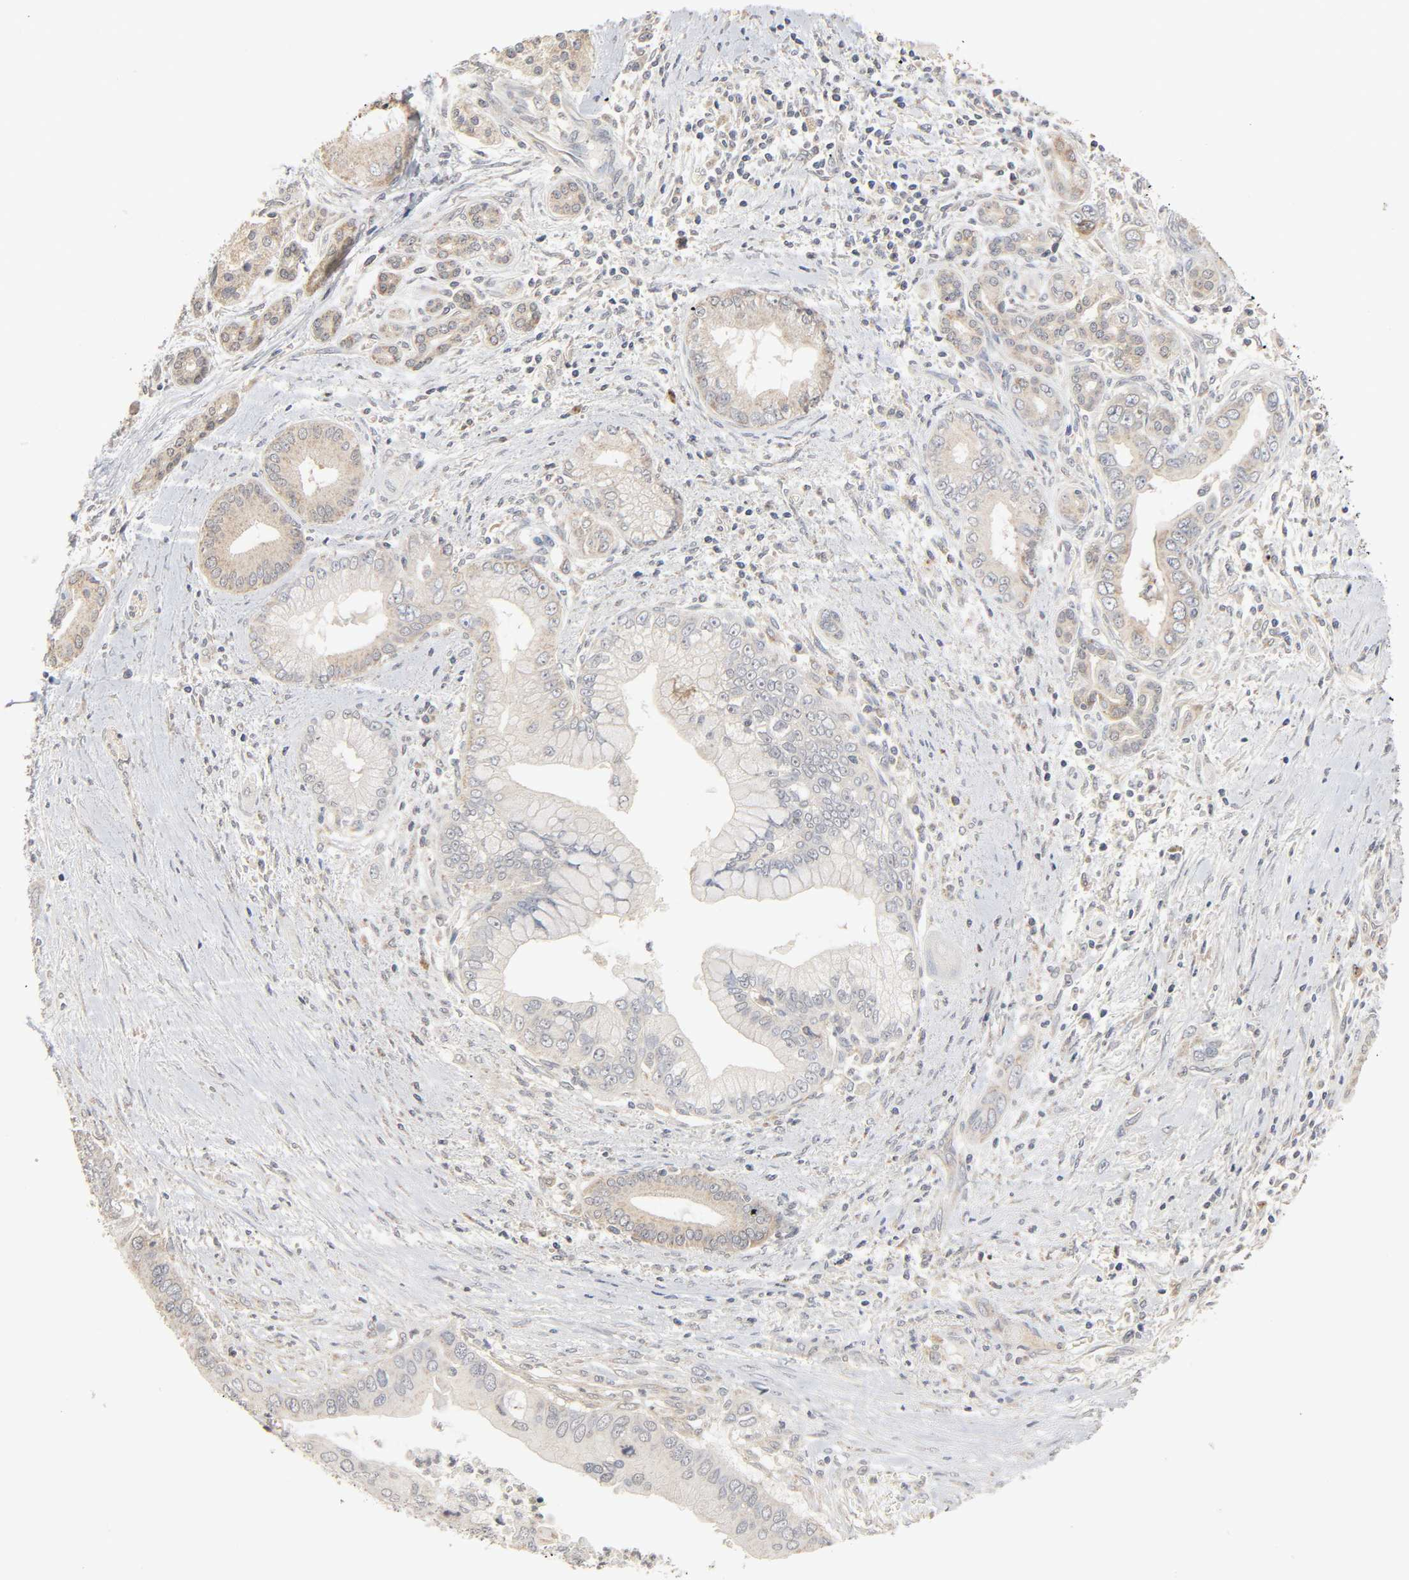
{"staining": {"intensity": "weak", "quantity": "<25%", "location": "cytoplasmic/membranous"}, "tissue": "pancreatic cancer", "cell_type": "Tumor cells", "image_type": "cancer", "snomed": [{"axis": "morphology", "description": "Adenocarcinoma, NOS"}, {"axis": "topography", "description": "Pancreas"}], "caption": "A high-resolution image shows immunohistochemistry staining of pancreatic adenocarcinoma, which shows no significant staining in tumor cells.", "gene": "CLEC4E", "patient": {"sex": "male", "age": 59}}